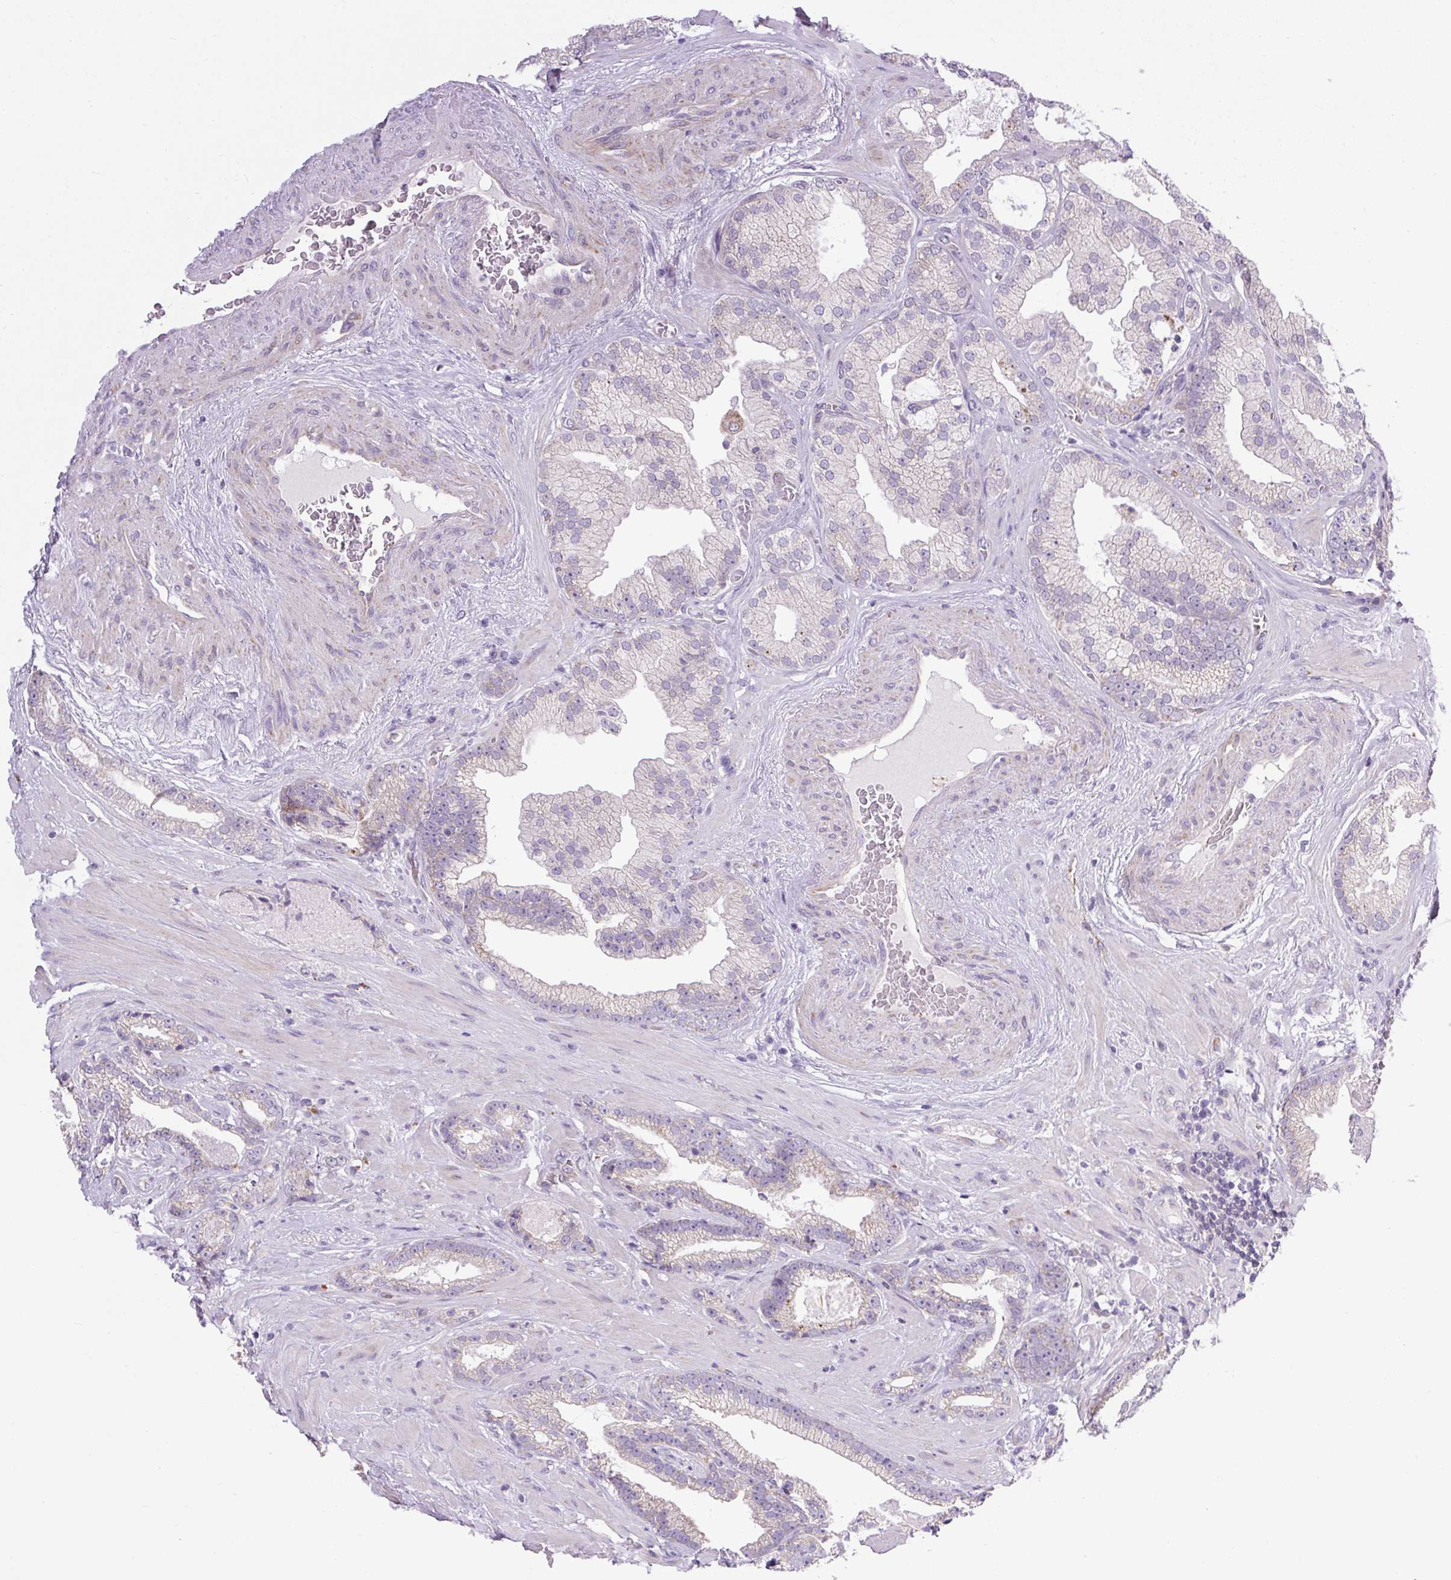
{"staining": {"intensity": "moderate", "quantity": "<25%", "location": "cytoplasmic/membranous"}, "tissue": "prostate cancer", "cell_type": "Tumor cells", "image_type": "cancer", "snomed": [{"axis": "morphology", "description": "Adenocarcinoma, High grade"}, {"axis": "topography", "description": "Prostate"}], "caption": "Immunohistochemical staining of human prostate high-grade adenocarcinoma exhibits low levels of moderate cytoplasmic/membranous protein staining in approximately <25% of tumor cells.", "gene": "RNASE10", "patient": {"sex": "male", "age": 68}}